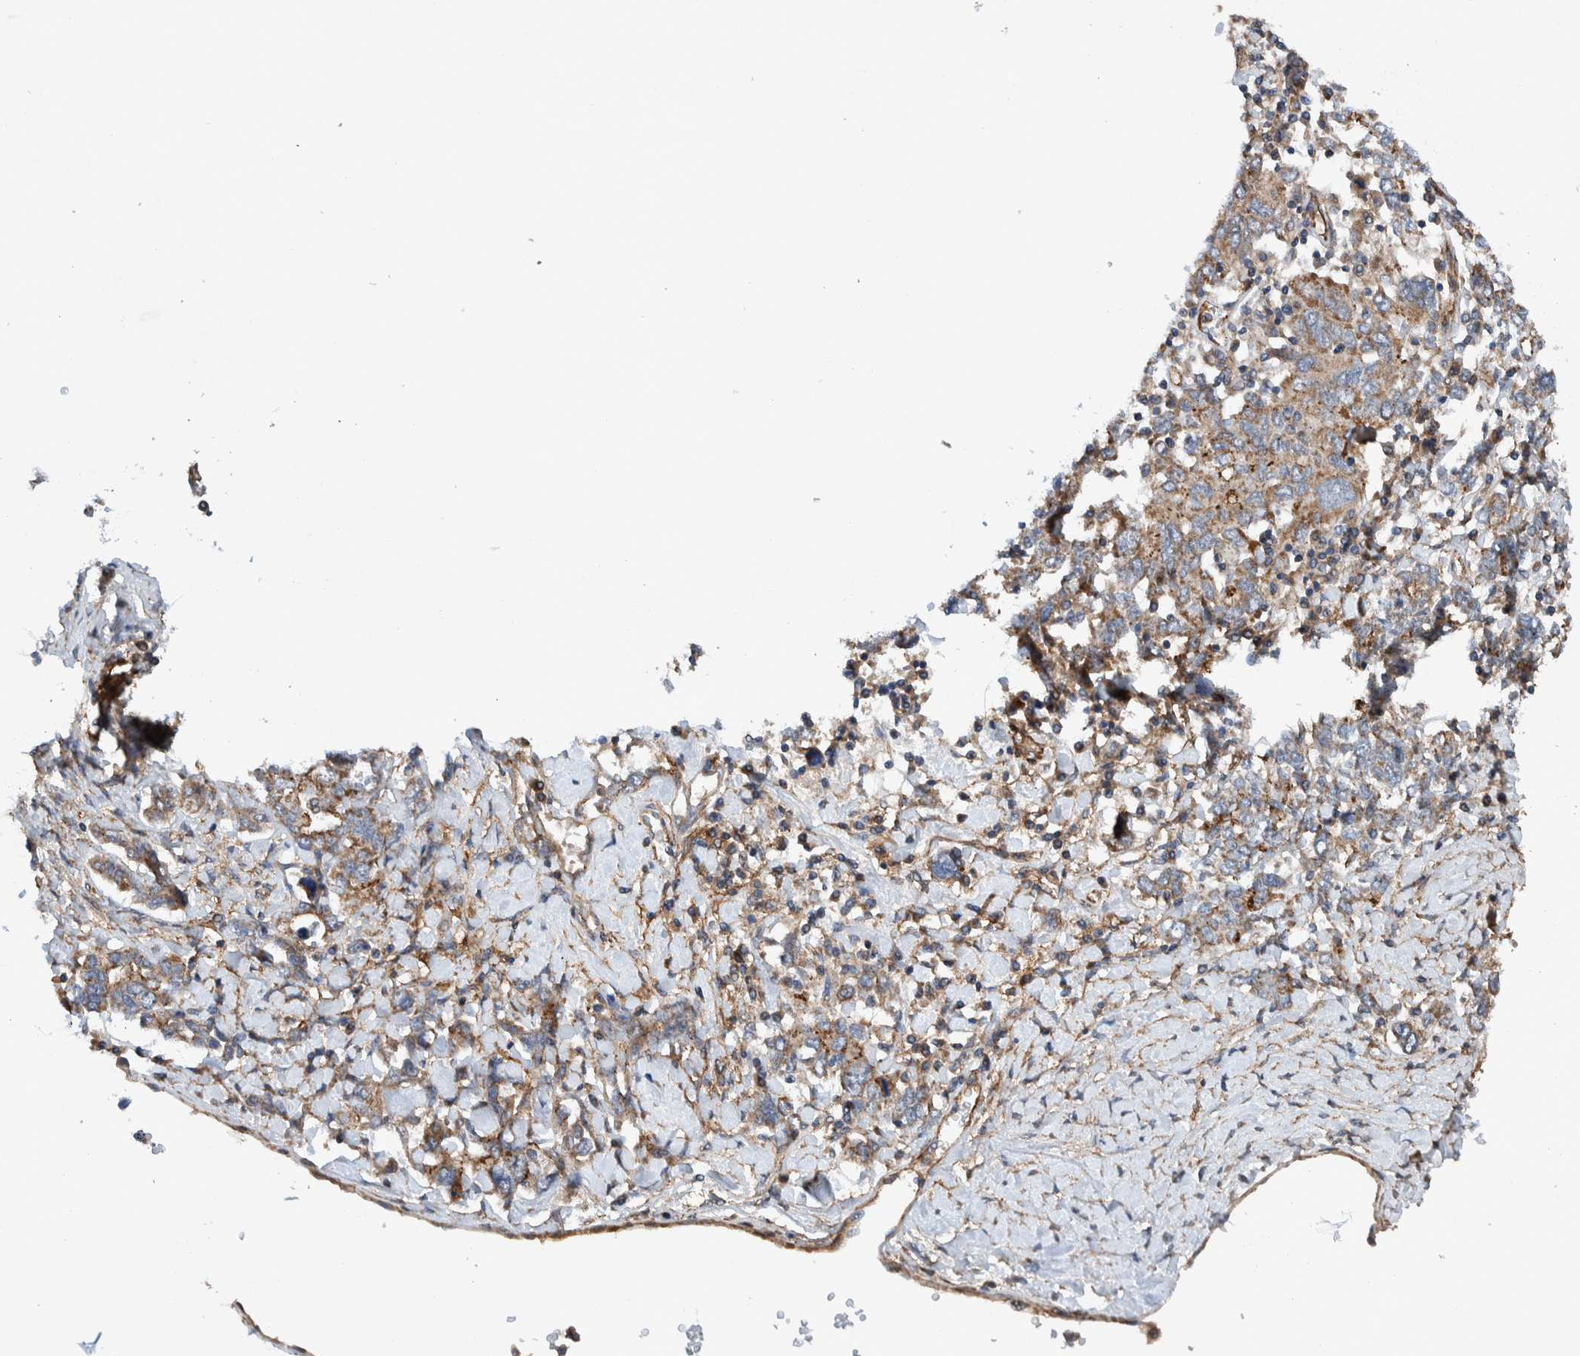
{"staining": {"intensity": "weak", "quantity": ">75%", "location": "cytoplasmic/membranous"}, "tissue": "ovarian cancer", "cell_type": "Tumor cells", "image_type": "cancer", "snomed": [{"axis": "morphology", "description": "Carcinoma, endometroid"}, {"axis": "topography", "description": "Ovary"}], "caption": "Weak cytoplasmic/membranous positivity for a protein is present in approximately >75% of tumor cells of ovarian cancer using immunohistochemistry (IHC).", "gene": "SLC25A10", "patient": {"sex": "female", "age": 62}}